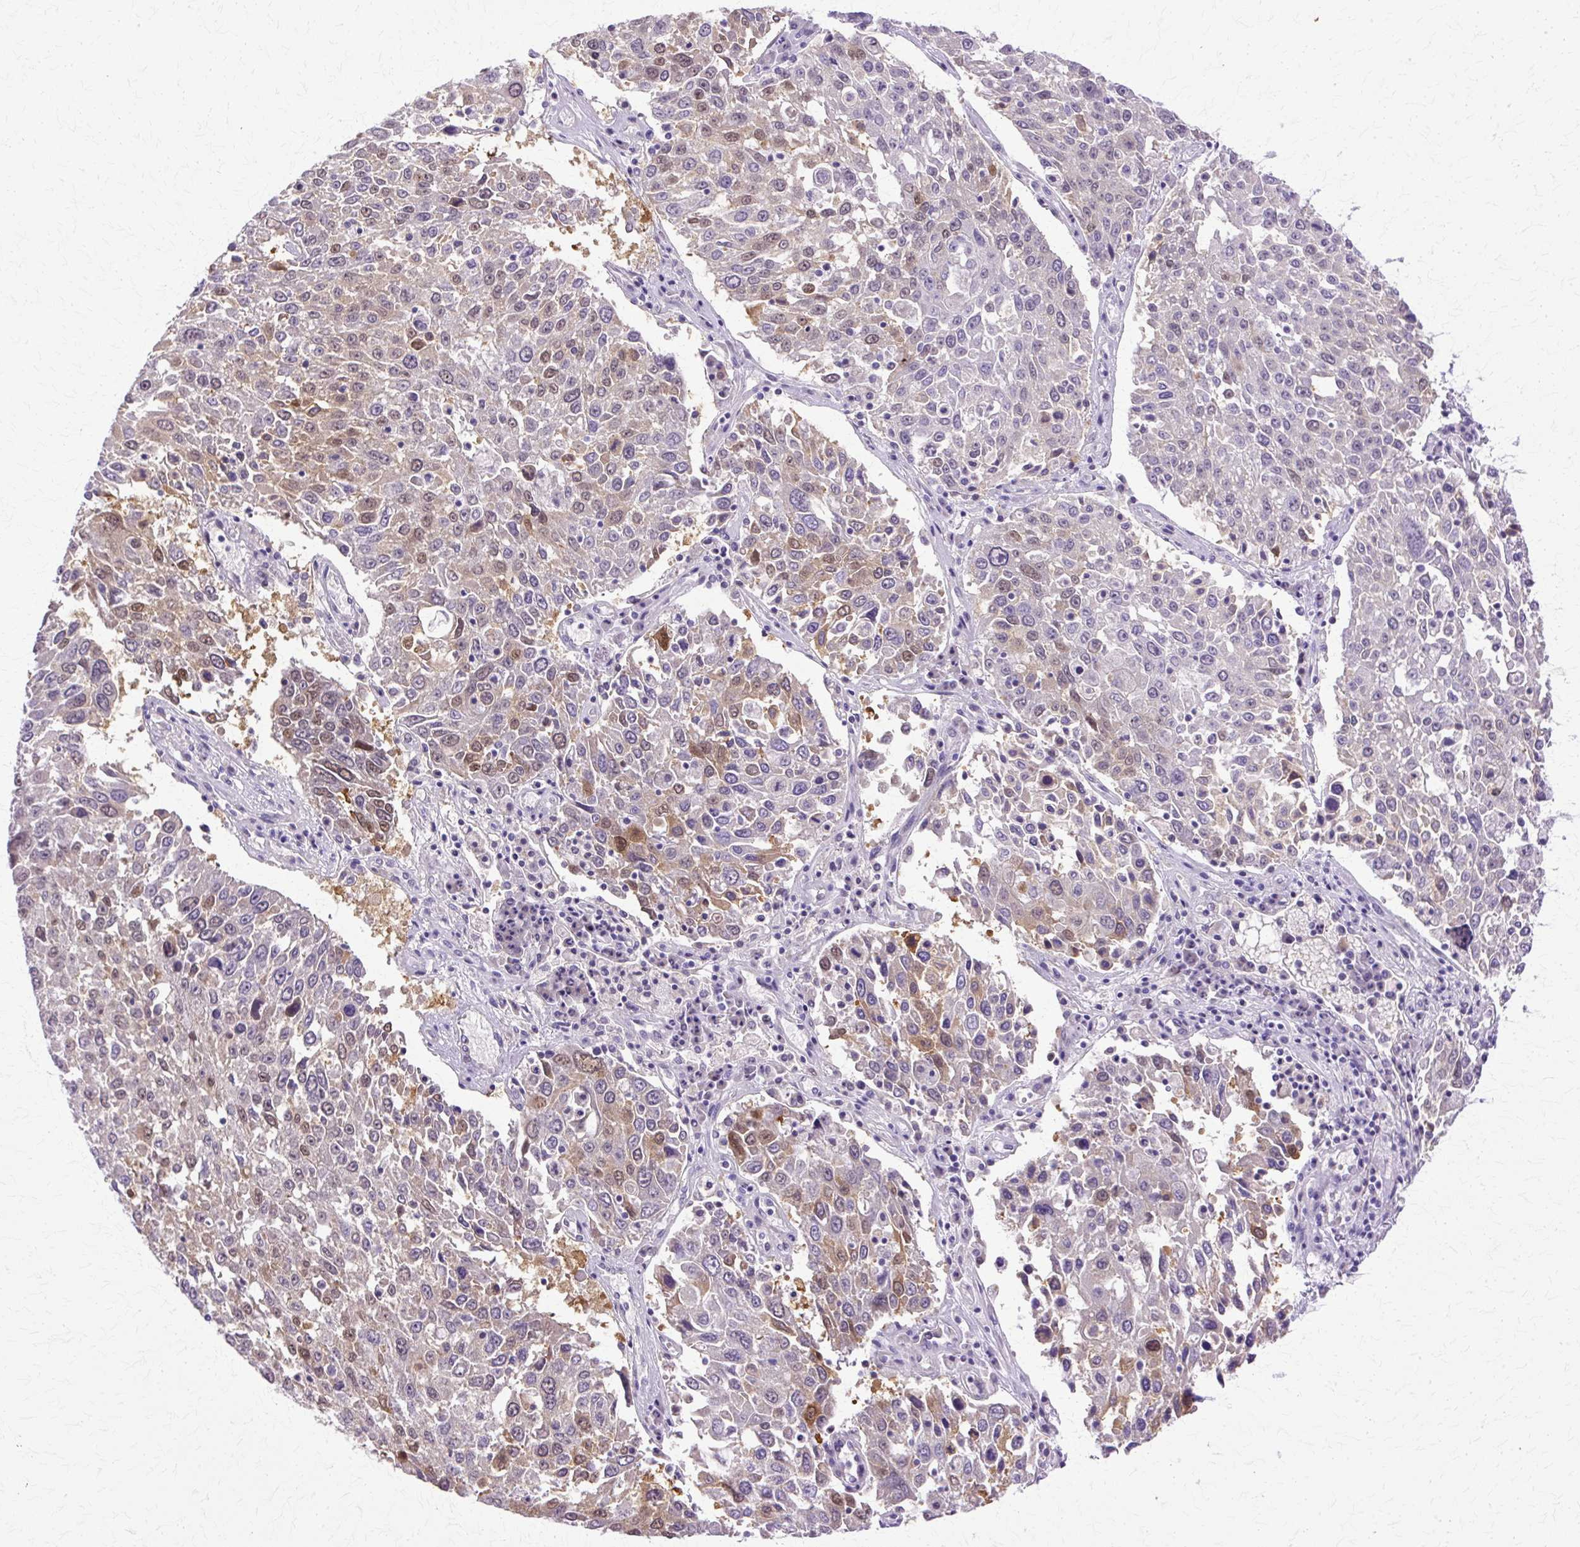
{"staining": {"intensity": "moderate", "quantity": "25%-75%", "location": "cytoplasmic/membranous,nuclear"}, "tissue": "lung cancer", "cell_type": "Tumor cells", "image_type": "cancer", "snomed": [{"axis": "morphology", "description": "Squamous cell carcinoma, NOS"}, {"axis": "topography", "description": "Lung"}], "caption": "There is medium levels of moderate cytoplasmic/membranous and nuclear positivity in tumor cells of lung cancer (squamous cell carcinoma), as demonstrated by immunohistochemical staining (brown color).", "gene": "HSPA8", "patient": {"sex": "male", "age": 65}}